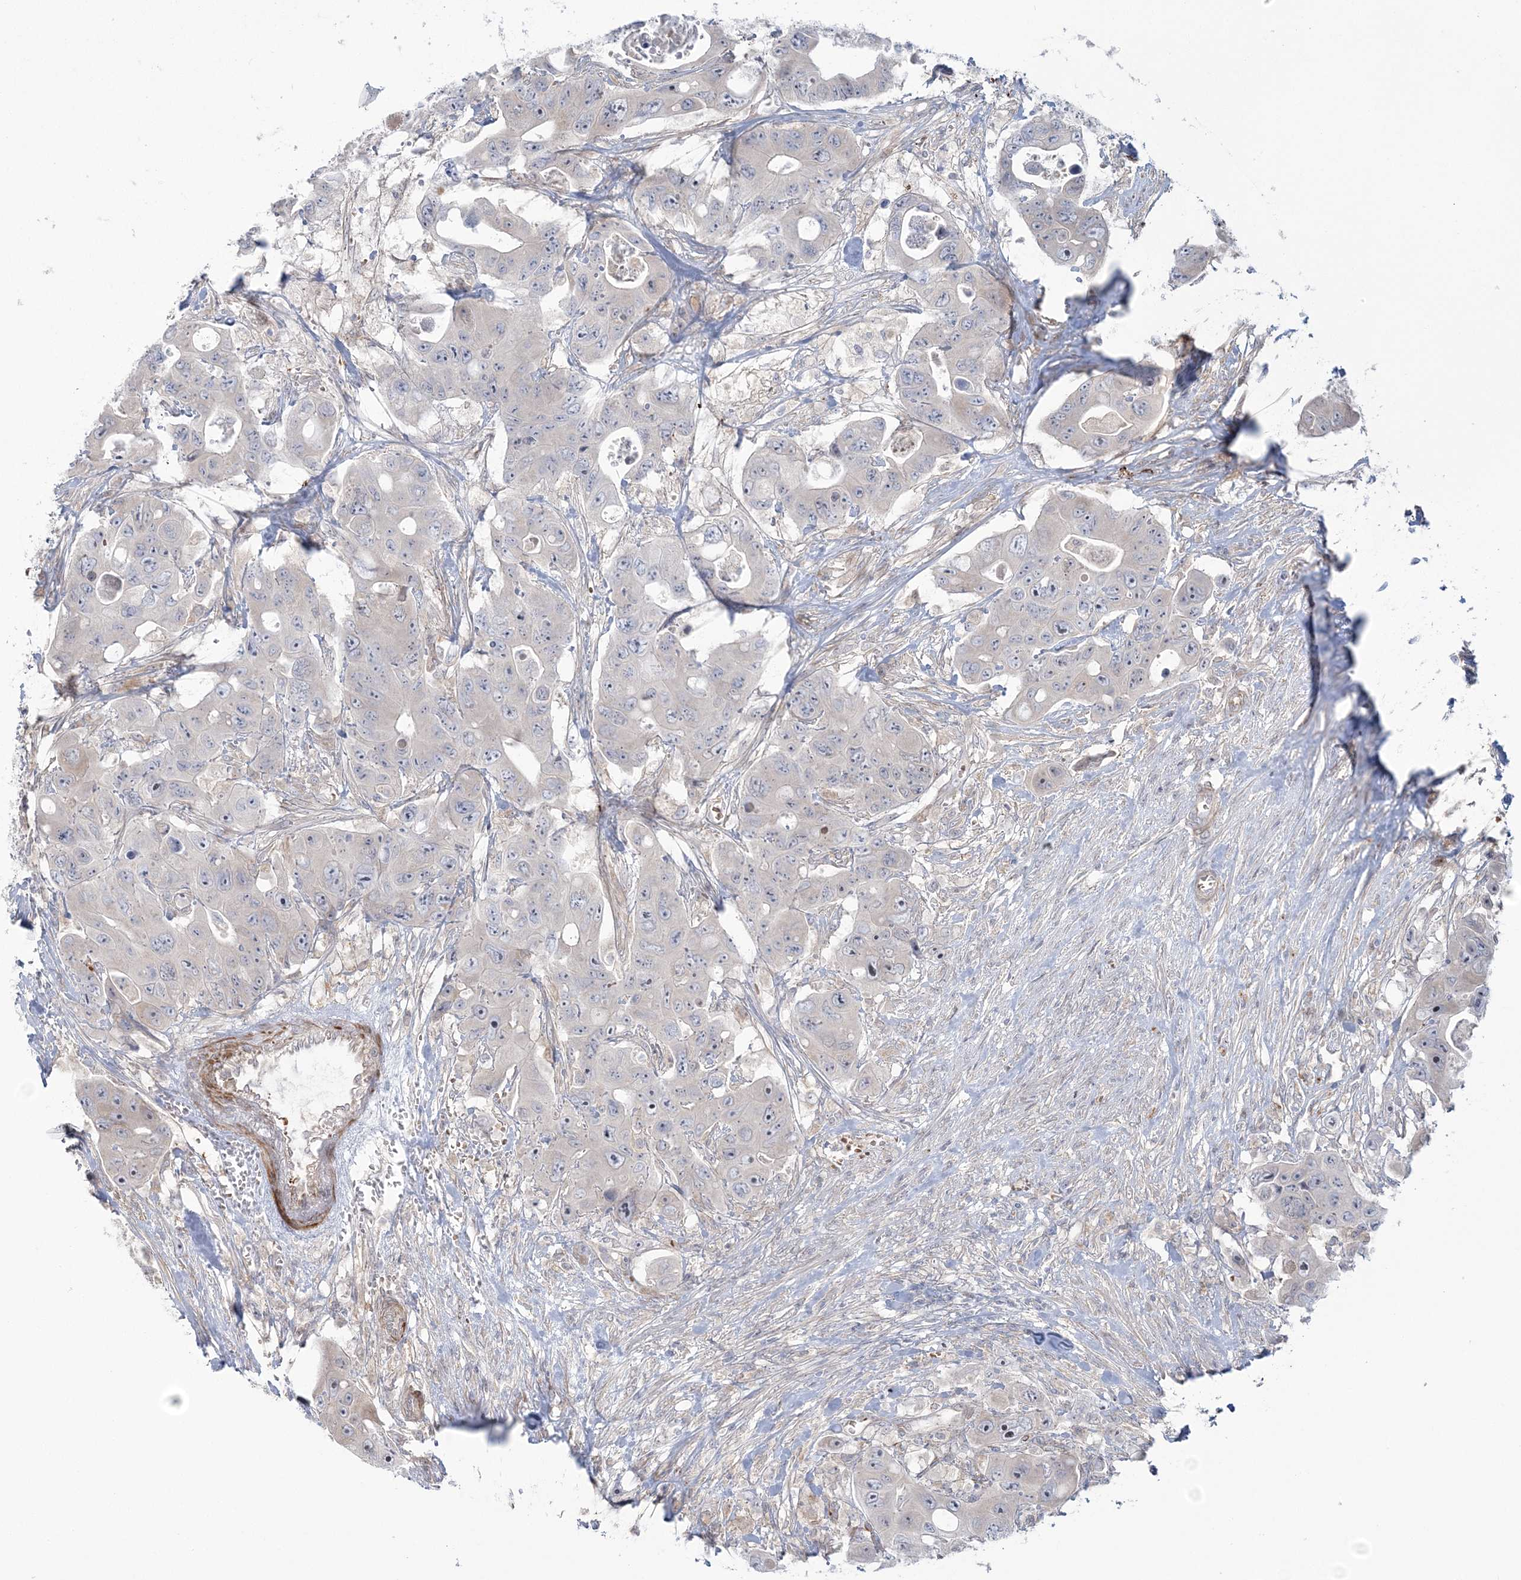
{"staining": {"intensity": "negative", "quantity": "none", "location": "none"}, "tissue": "colorectal cancer", "cell_type": "Tumor cells", "image_type": "cancer", "snomed": [{"axis": "morphology", "description": "Adenocarcinoma, NOS"}, {"axis": "topography", "description": "Colon"}], "caption": "The micrograph shows no staining of tumor cells in colorectal adenocarcinoma.", "gene": "NUDT9", "patient": {"sex": "female", "age": 46}}